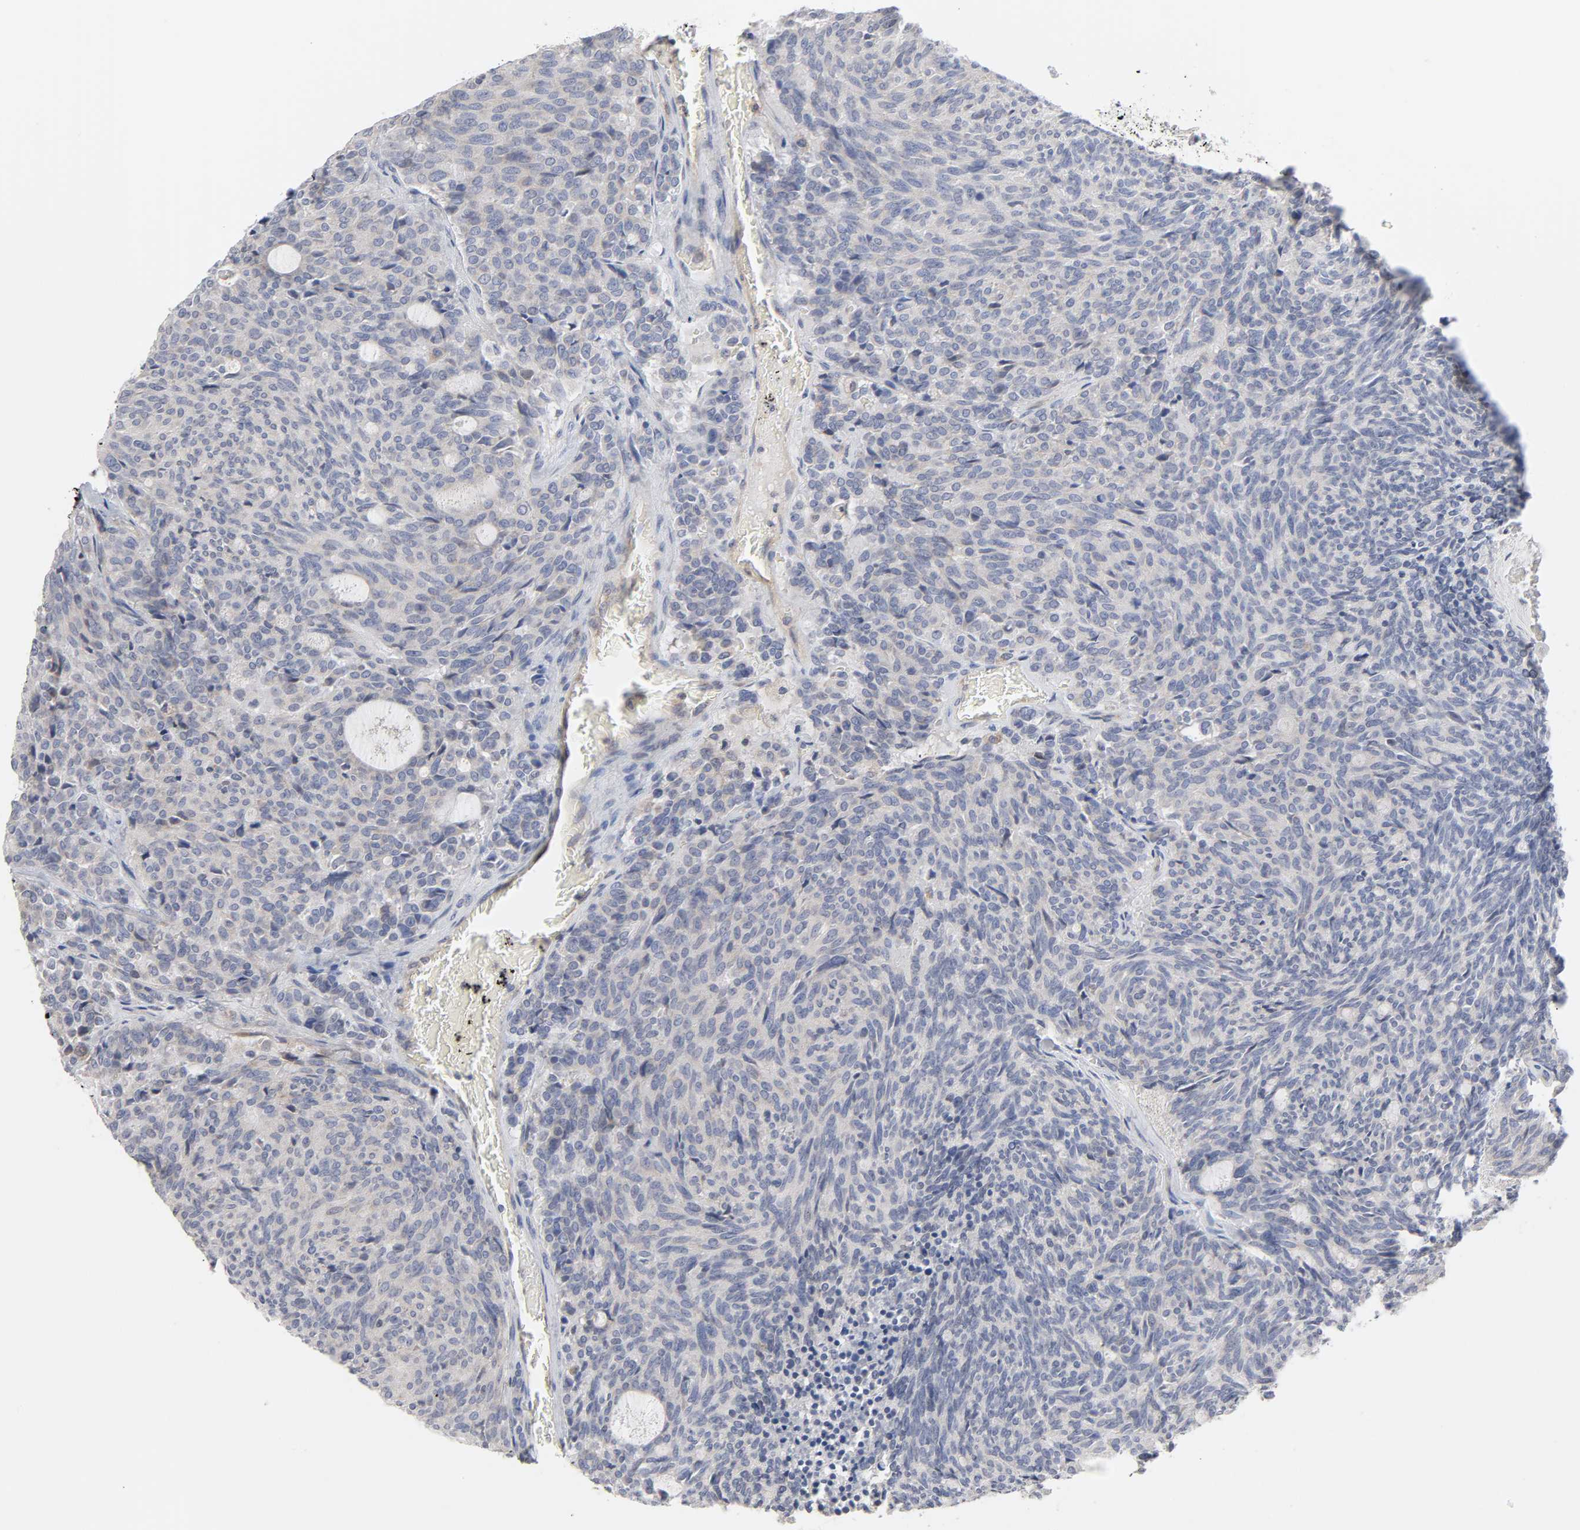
{"staining": {"intensity": "weak", "quantity": "<25%", "location": "cytoplasmic/membranous"}, "tissue": "carcinoid", "cell_type": "Tumor cells", "image_type": "cancer", "snomed": [{"axis": "morphology", "description": "Carcinoid, malignant, NOS"}, {"axis": "topography", "description": "Pancreas"}], "caption": "An image of human carcinoid (malignant) is negative for staining in tumor cells. (DAB (3,3'-diaminobenzidine) IHC with hematoxylin counter stain).", "gene": "IL4R", "patient": {"sex": "female", "age": 54}}